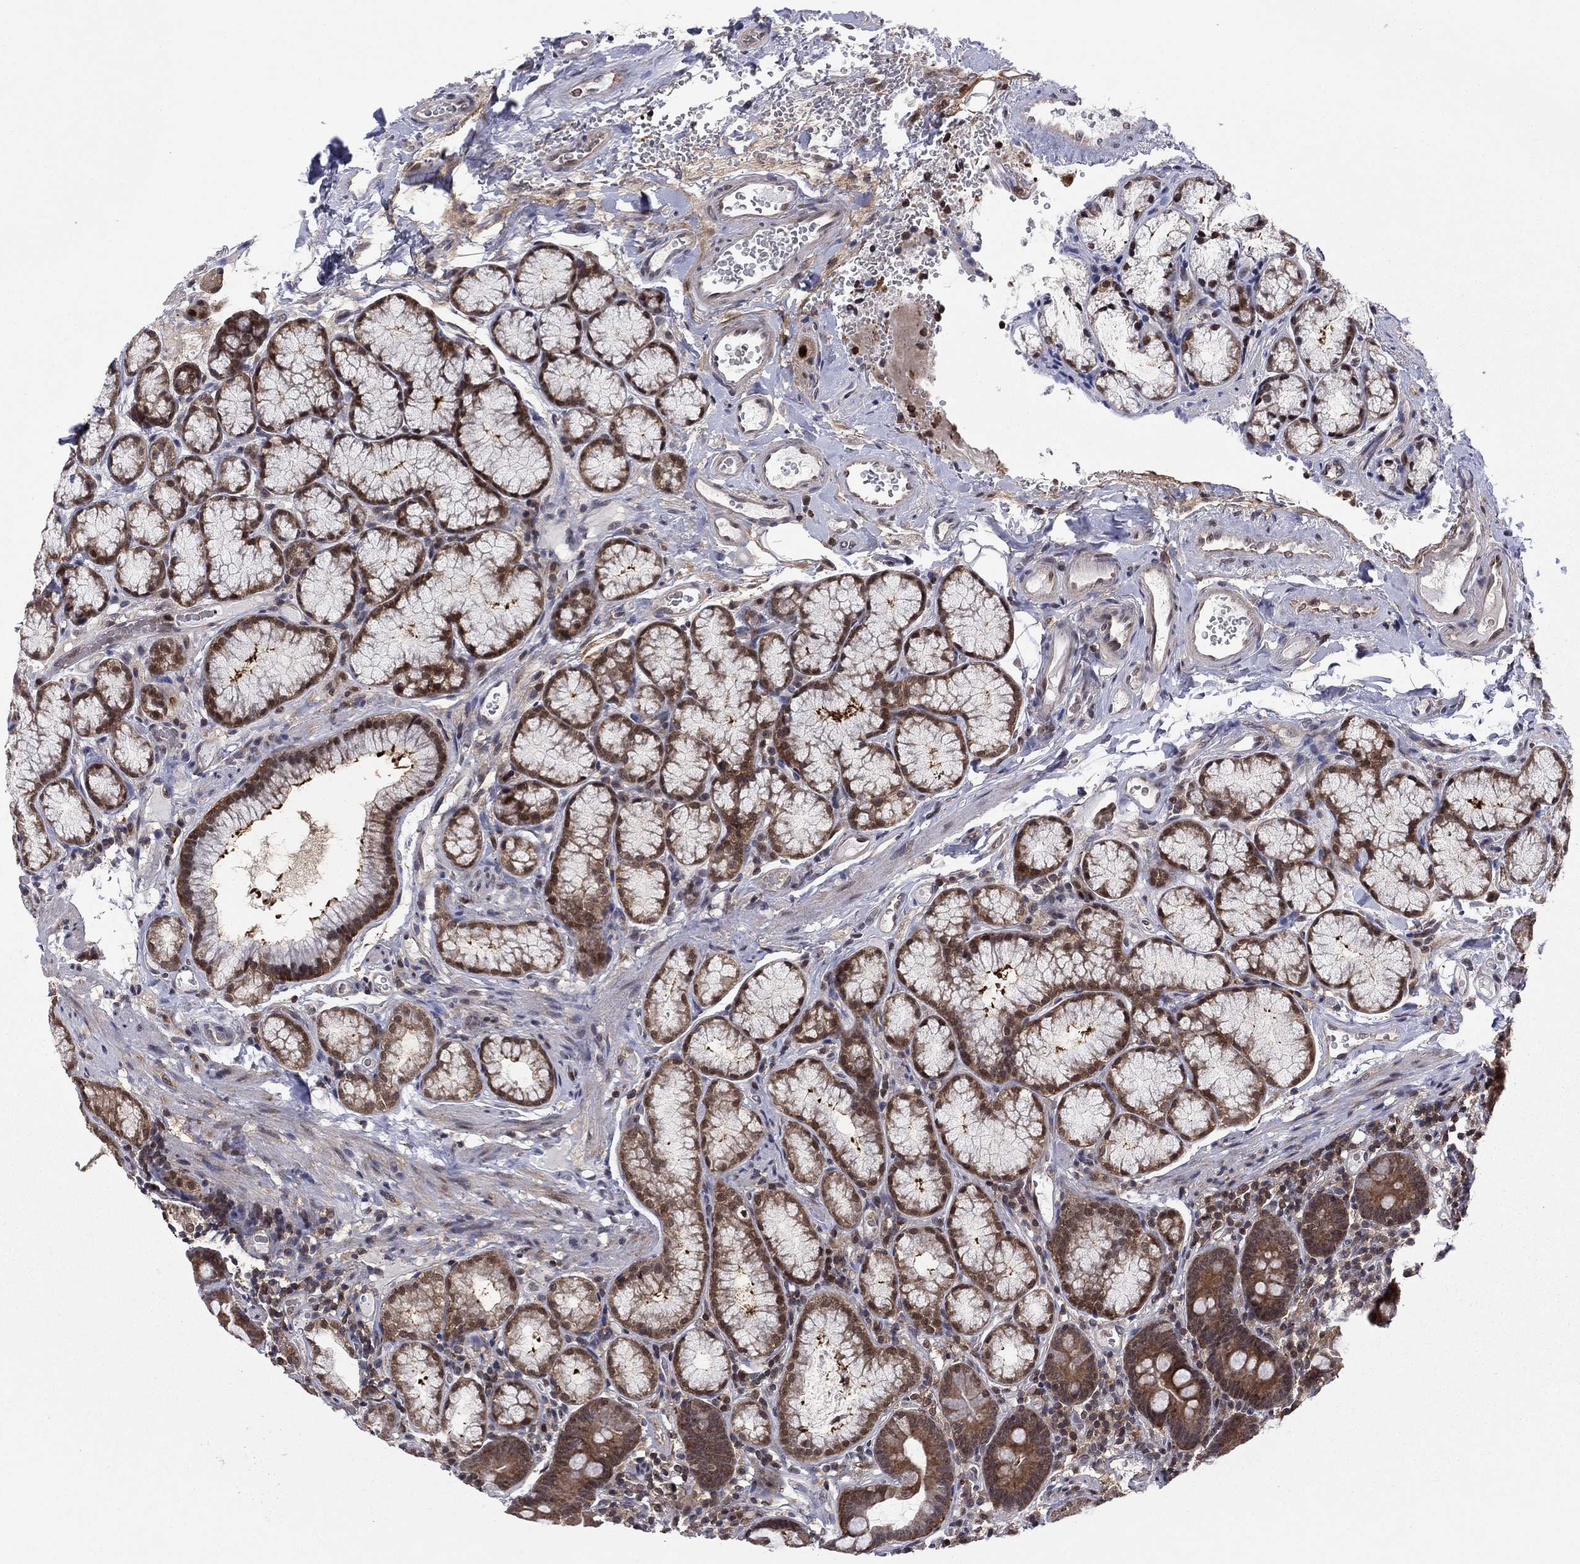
{"staining": {"intensity": "moderate", "quantity": ">75%", "location": "cytoplasmic/membranous"}, "tissue": "duodenum", "cell_type": "Glandular cells", "image_type": "normal", "snomed": [{"axis": "morphology", "description": "Normal tissue, NOS"}, {"axis": "topography", "description": "Duodenum"}], "caption": "A medium amount of moderate cytoplasmic/membranous positivity is seen in about >75% of glandular cells in normal duodenum.", "gene": "PSMD2", "patient": {"sex": "female", "age": 67}}